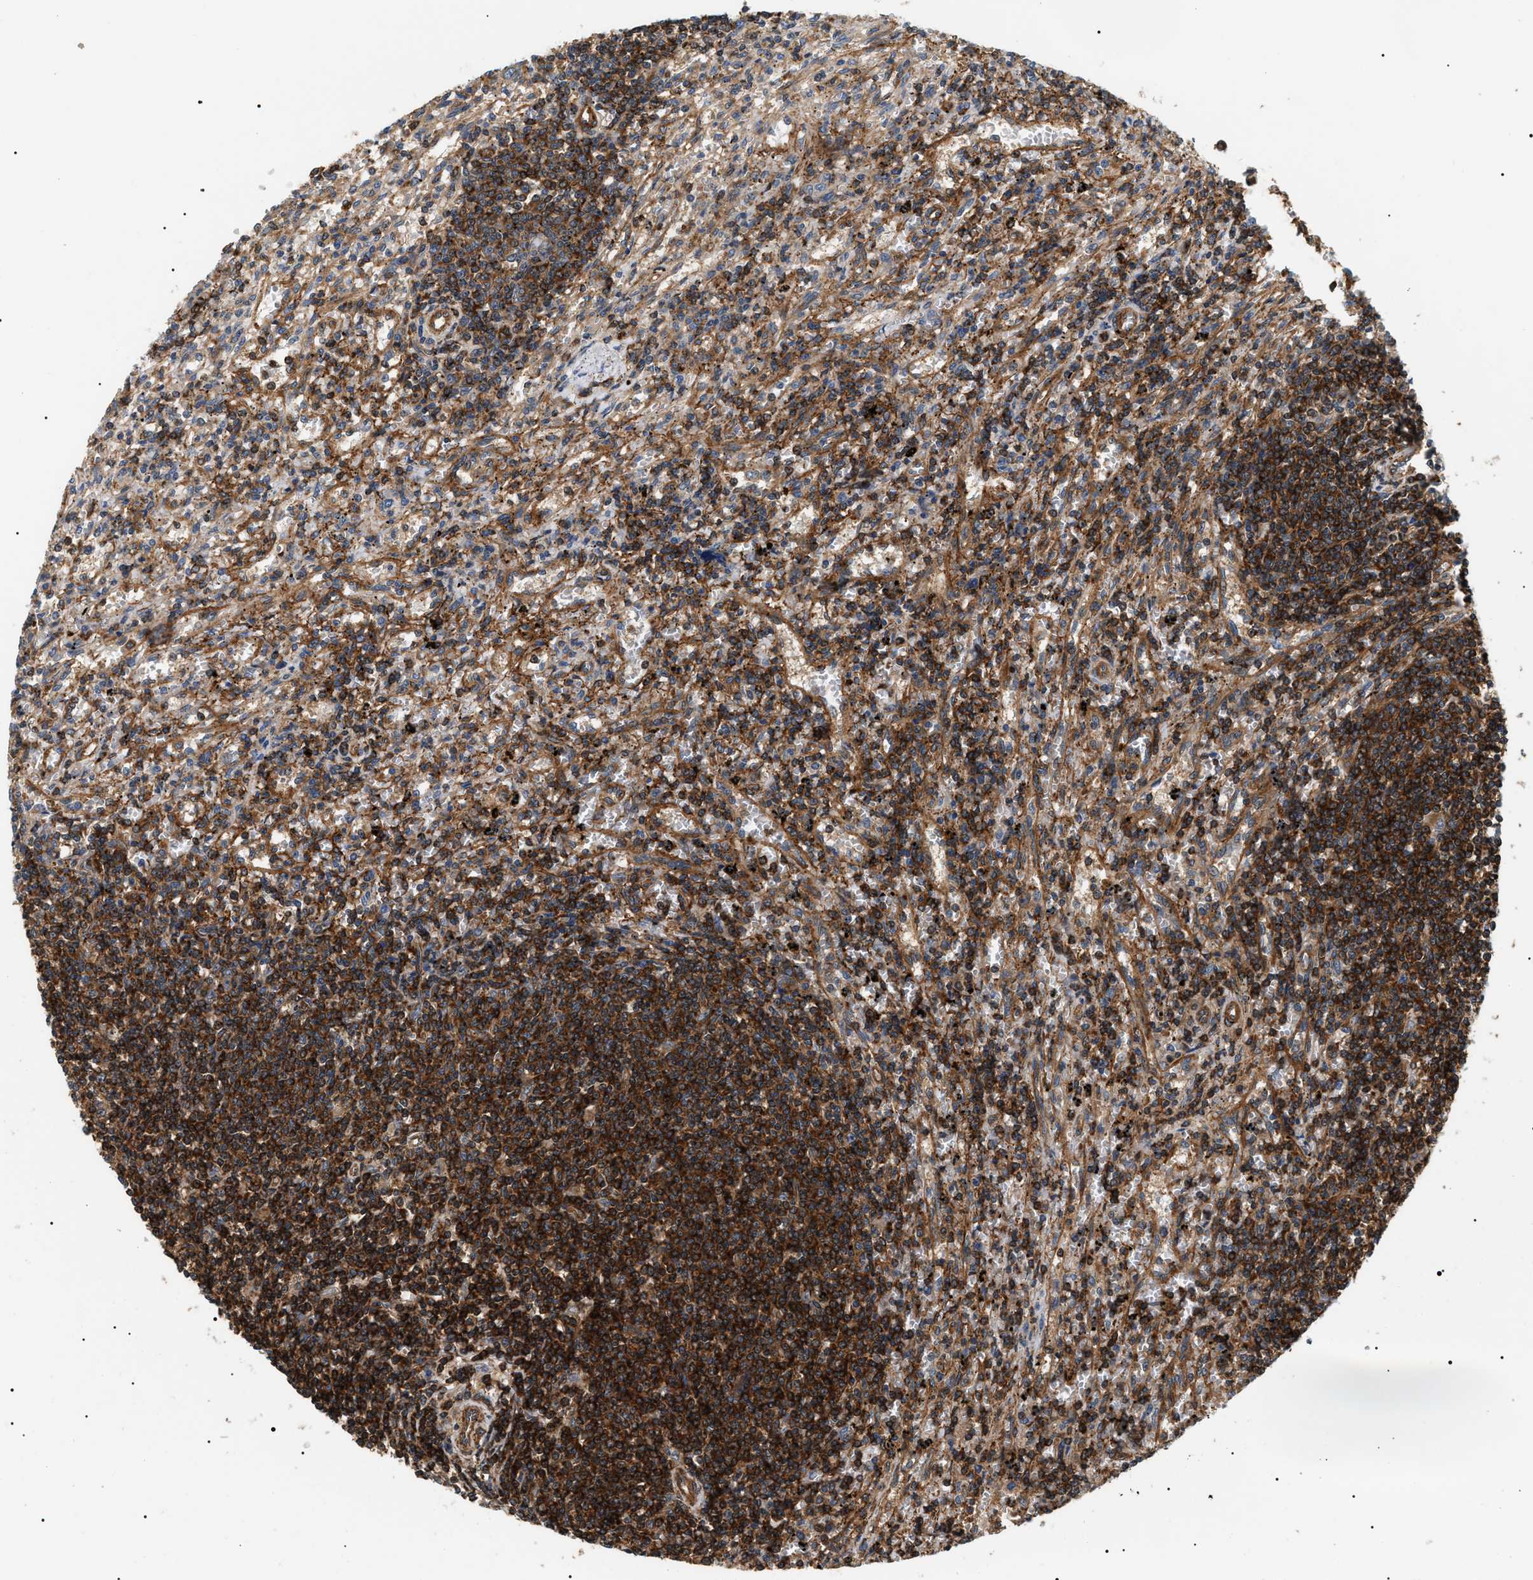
{"staining": {"intensity": "strong", "quantity": "25%-75%", "location": "cytoplasmic/membranous"}, "tissue": "lymphoma", "cell_type": "Tumor cells", "image_type": "cancer", "snomed": [{"axis": "morphology", "description": "Malignant lymphoma, non-Hodgkin's type, Low grade"}, {"axis": "topography", "description": "Spleen"}], "caption": "Malignant lymphoma, non-Hodgkin's type (low-grade) was stained to show a protein in brown. There is high levels of strong cytoplasmic/membranous expression in approximately 25%-75% of tumor cells.", "gene": "SH3GLB2", "patient": {"sex": "male", "age": 76}}